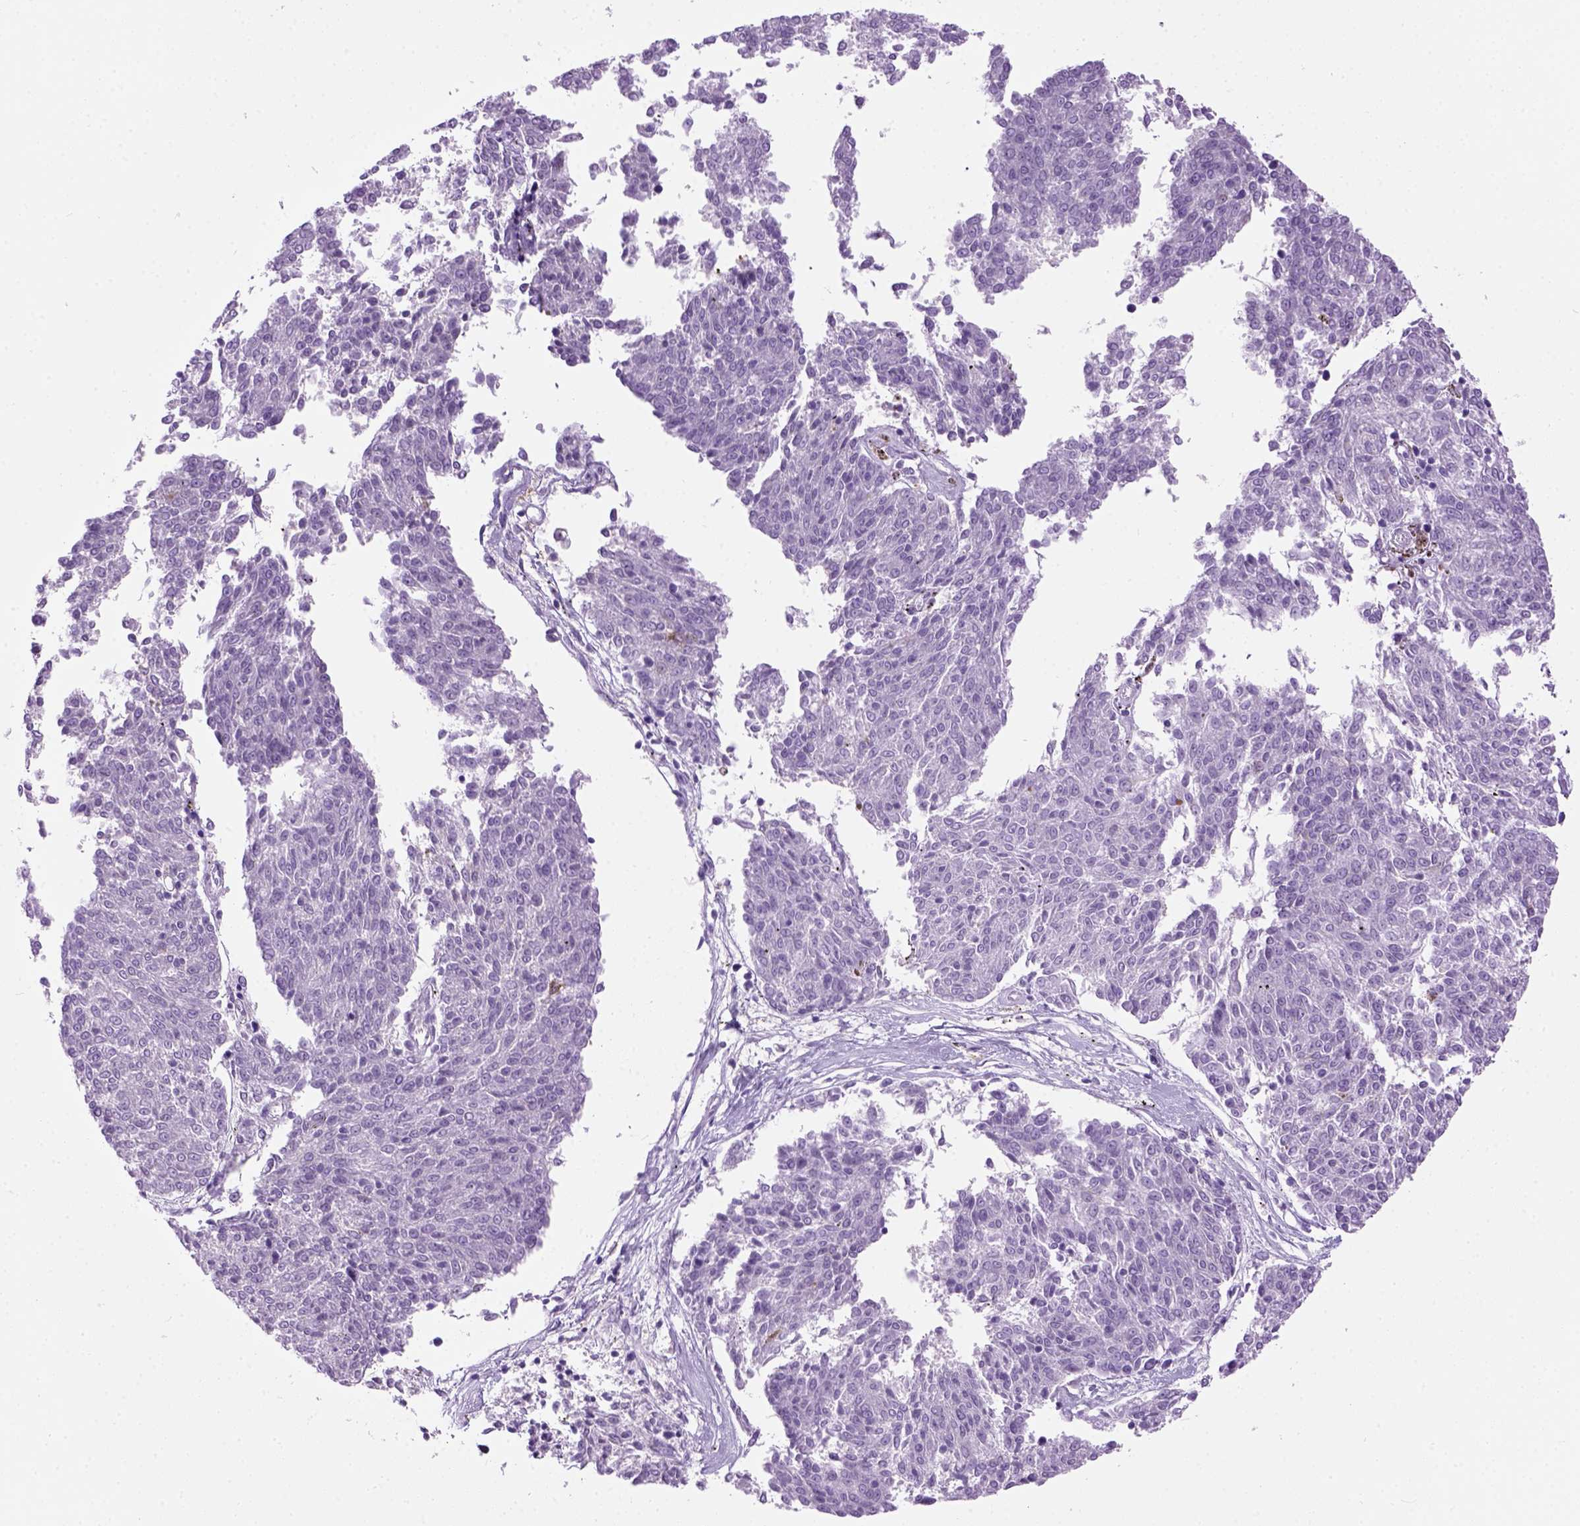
{"staining": {"intensity": "negative", "quantity": "none", "location": "none"}, "tissue": "melanoma", "cell_type": "Tumor cells", "image_type": "cancer", "snomed": [{"axis": "morphology", "description": "Malignant melanoma, NOS"}, {"axis": "topography", "description": "Skin"}], "caption": "Melanoma was stained to show a protein in brown. There is no significant expression in tumor cells. (Brightfield microscopy of DAB immunohistochemistry at high magnification).", "gene": "GABRB2", "patient": {"sex": "female", "age": 72}}